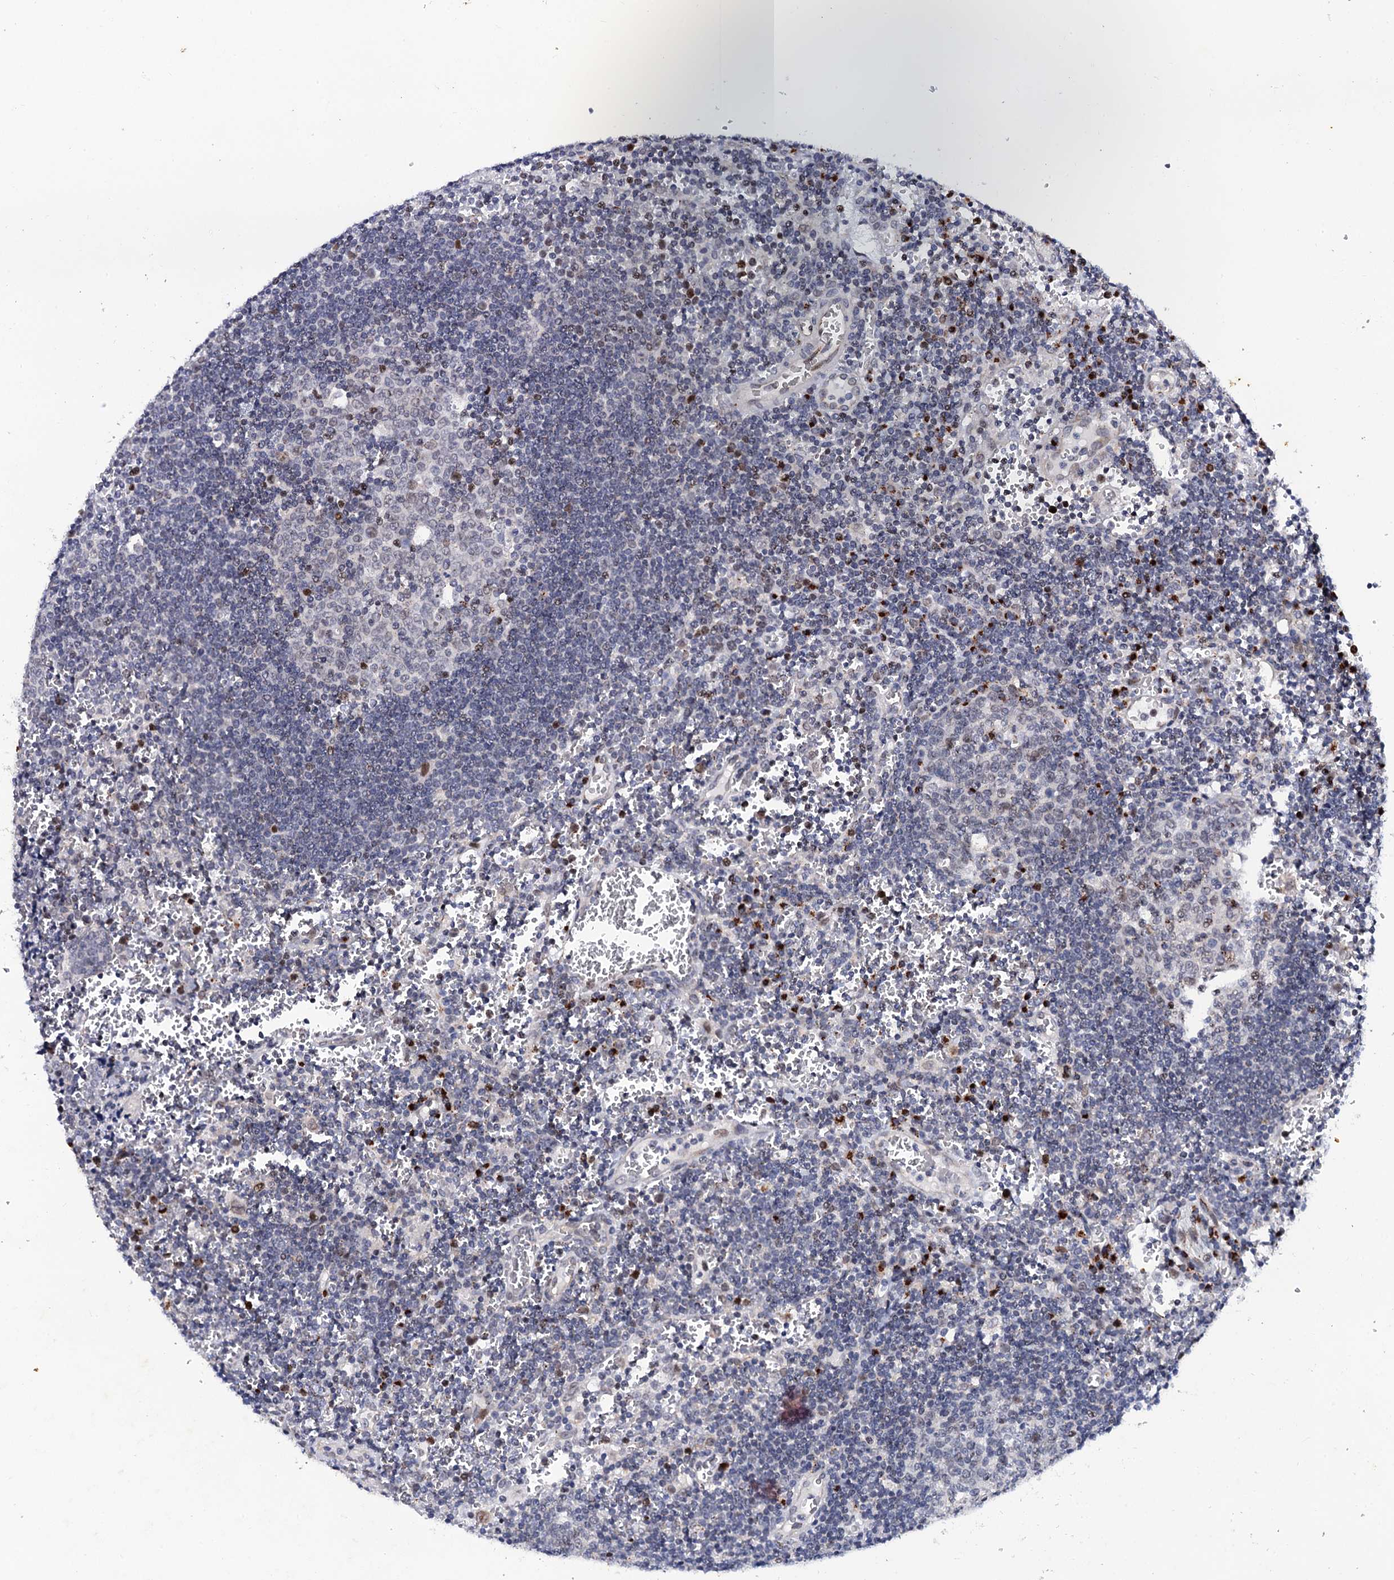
{"staining": {"intensity": "moderate", "quantity": "<25%", "location": "nuclear"}, "tissue": "lymph node", "cell_type": "Germinal center cells", "image_type": "normal", "snomed": [{"axis": "morphology", "description": "Normal tissue, NOS"}, {"axis": "topography", "description": "Lymph node"}], "caption": "Brown immunohistochemical staining in unremarkable human lymph node reveals moderate nuclear positivity in about <25% of germinal center cells. The protein is shown in brown color, while the nuclei are stained blue.", "gene": "THAP2", "patient": {"sex": "female", "age": 73}}